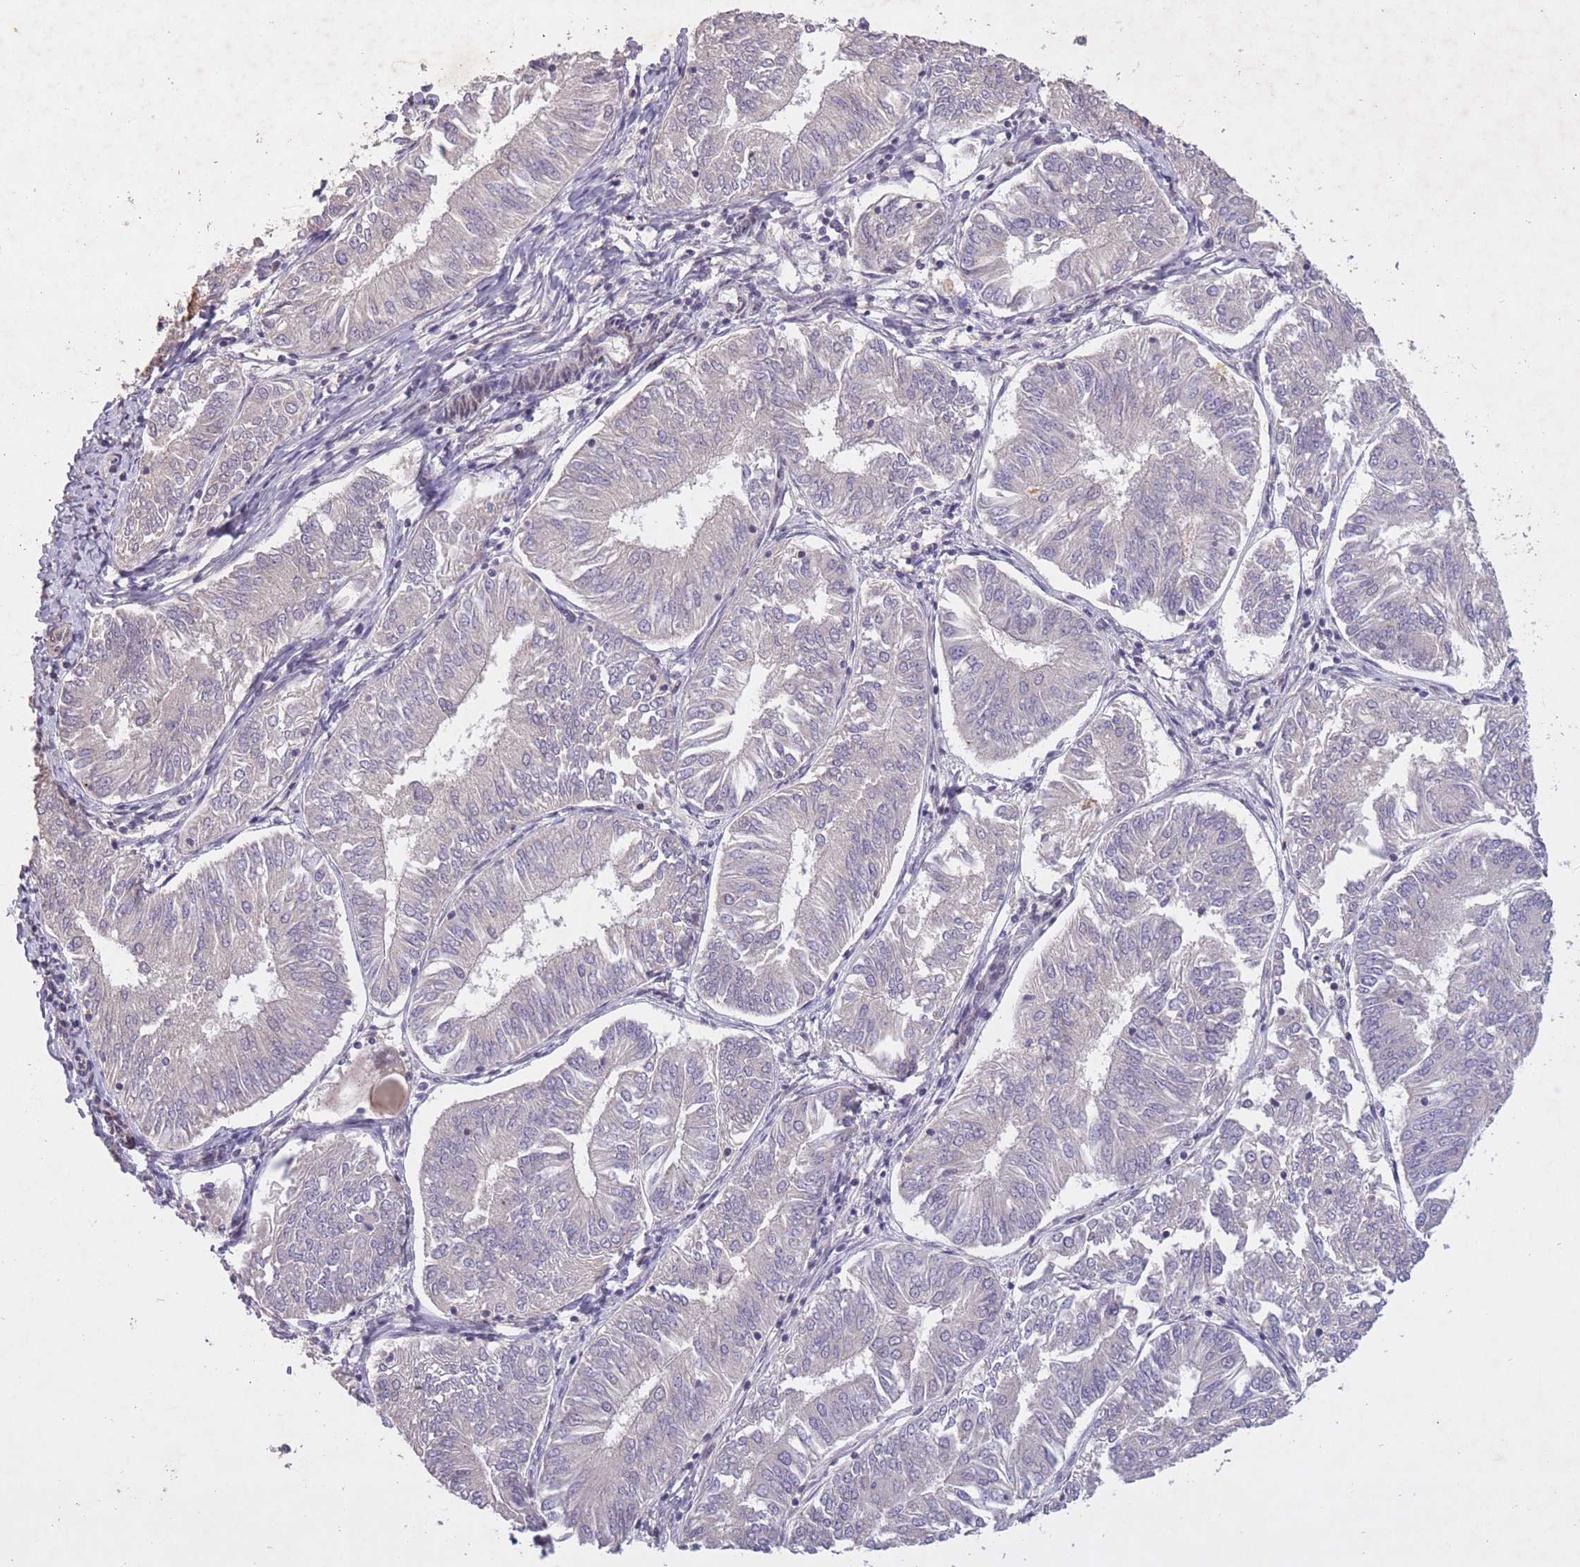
{"staining": {"intensity": "negative", "quantity": "none", "location": "none"}, "tissue": "endometrial cancer", "cell_type": "Tumor cells", "image_type": "cancer", "snomed": [{"axis": "morphology", "description": "Adenocarcinoma, NOS"}, {"axis": "topography", "description": "Endometrium"}], "caption": "This is an immunohistochemistry image of human adenocarcinoma (endometrial). There is no staining in tumor cells.", "gene": "CBX6", "patient": {"sex": "female", "age": 58}}